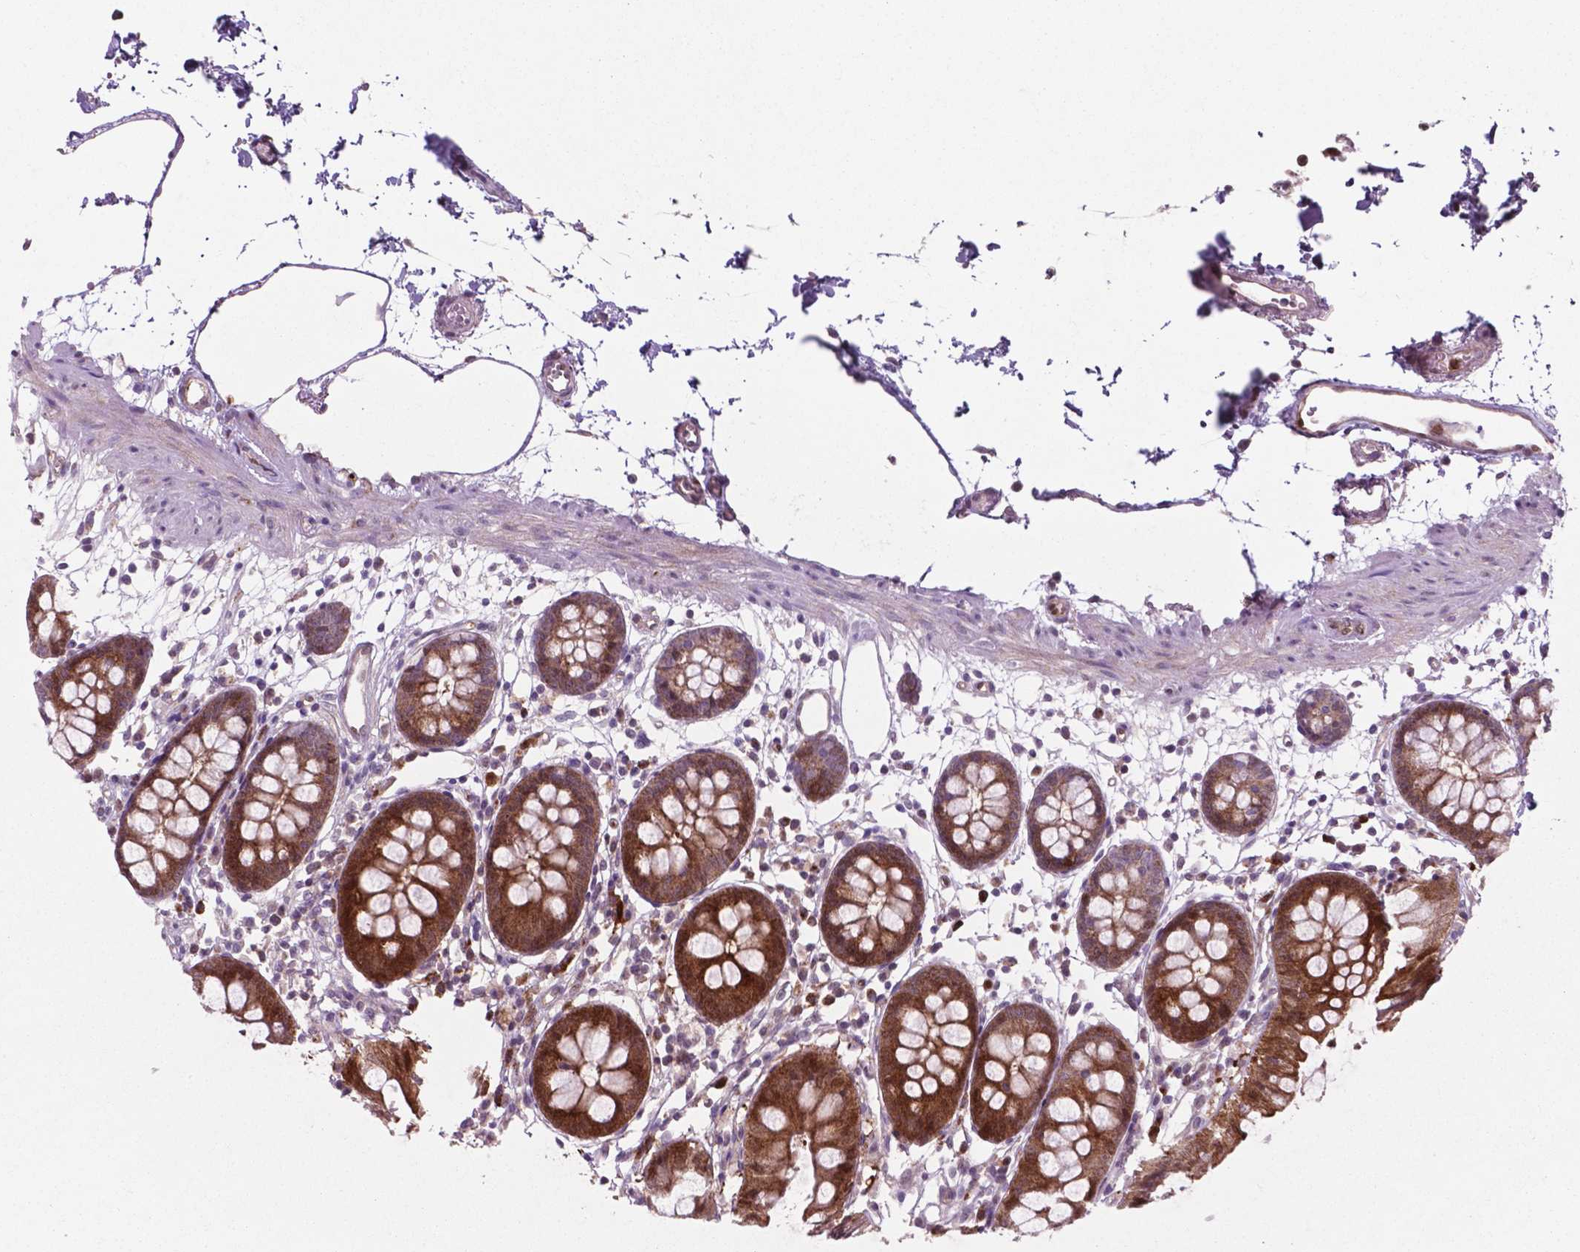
{"staining": {"intensity": "strong", "quantity": ">75%", "location": "cytoplasmic/membranous"}, "tissue": "colon", "cell_type": "Endothelial cells", "image_type": "normal", "snomed": [{"axis": "morphology", "description": "Normal tissue, NOS"}, {"axis": "topography", "description": "Colon"}], "caption": "Strong cytoplasmic/membranous protein expression is appreciated in about >75% of endothelial cells in colon.", "gene": "LDHA", "patient": {"sex": "female", "age": 84}}